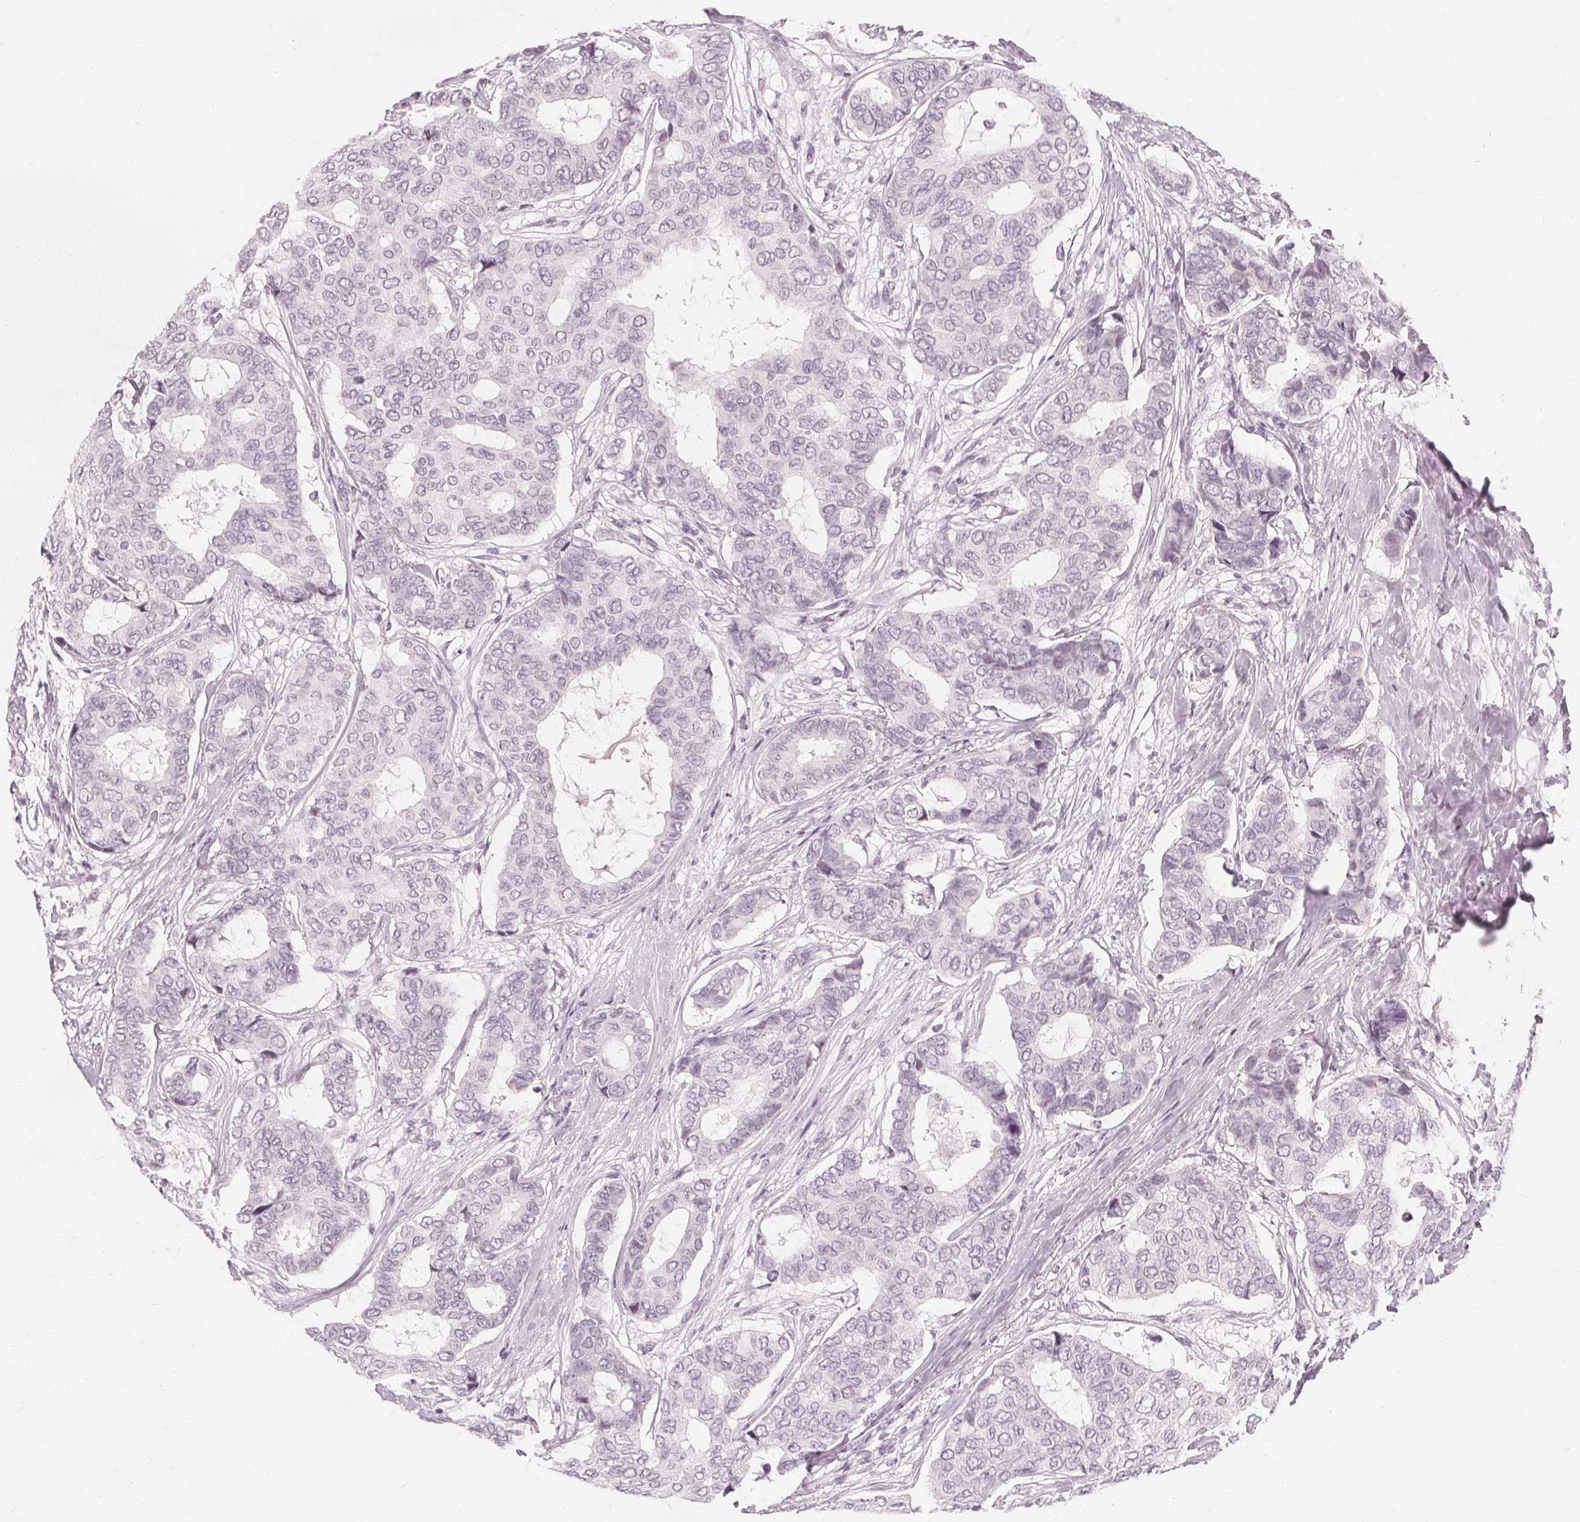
{"staining": {"intensity": "negative", "quantity": "none", "location": "none"}, "tissue": "breast cancer", "cell_type": "Tumor cells", "image_type": "cancer", "snomed": [{"axis": "morphology", "description": "Duct carcinoma"}, {"axis": "topography", "description": "Breast"}], "caption": "This histopathology image is of breast cancer (intraductal carcinoma) stained with immunohistochemistry to label a protein in brown with the nuclei are counter-stained blue. There is no positivity in tumor cells. The staining is performed using DAB brown chromogen with nuclei counter-stained in using hematoxylin.", "gene": "NXPE1", "patient": {"sex": "female", "age": 75}}